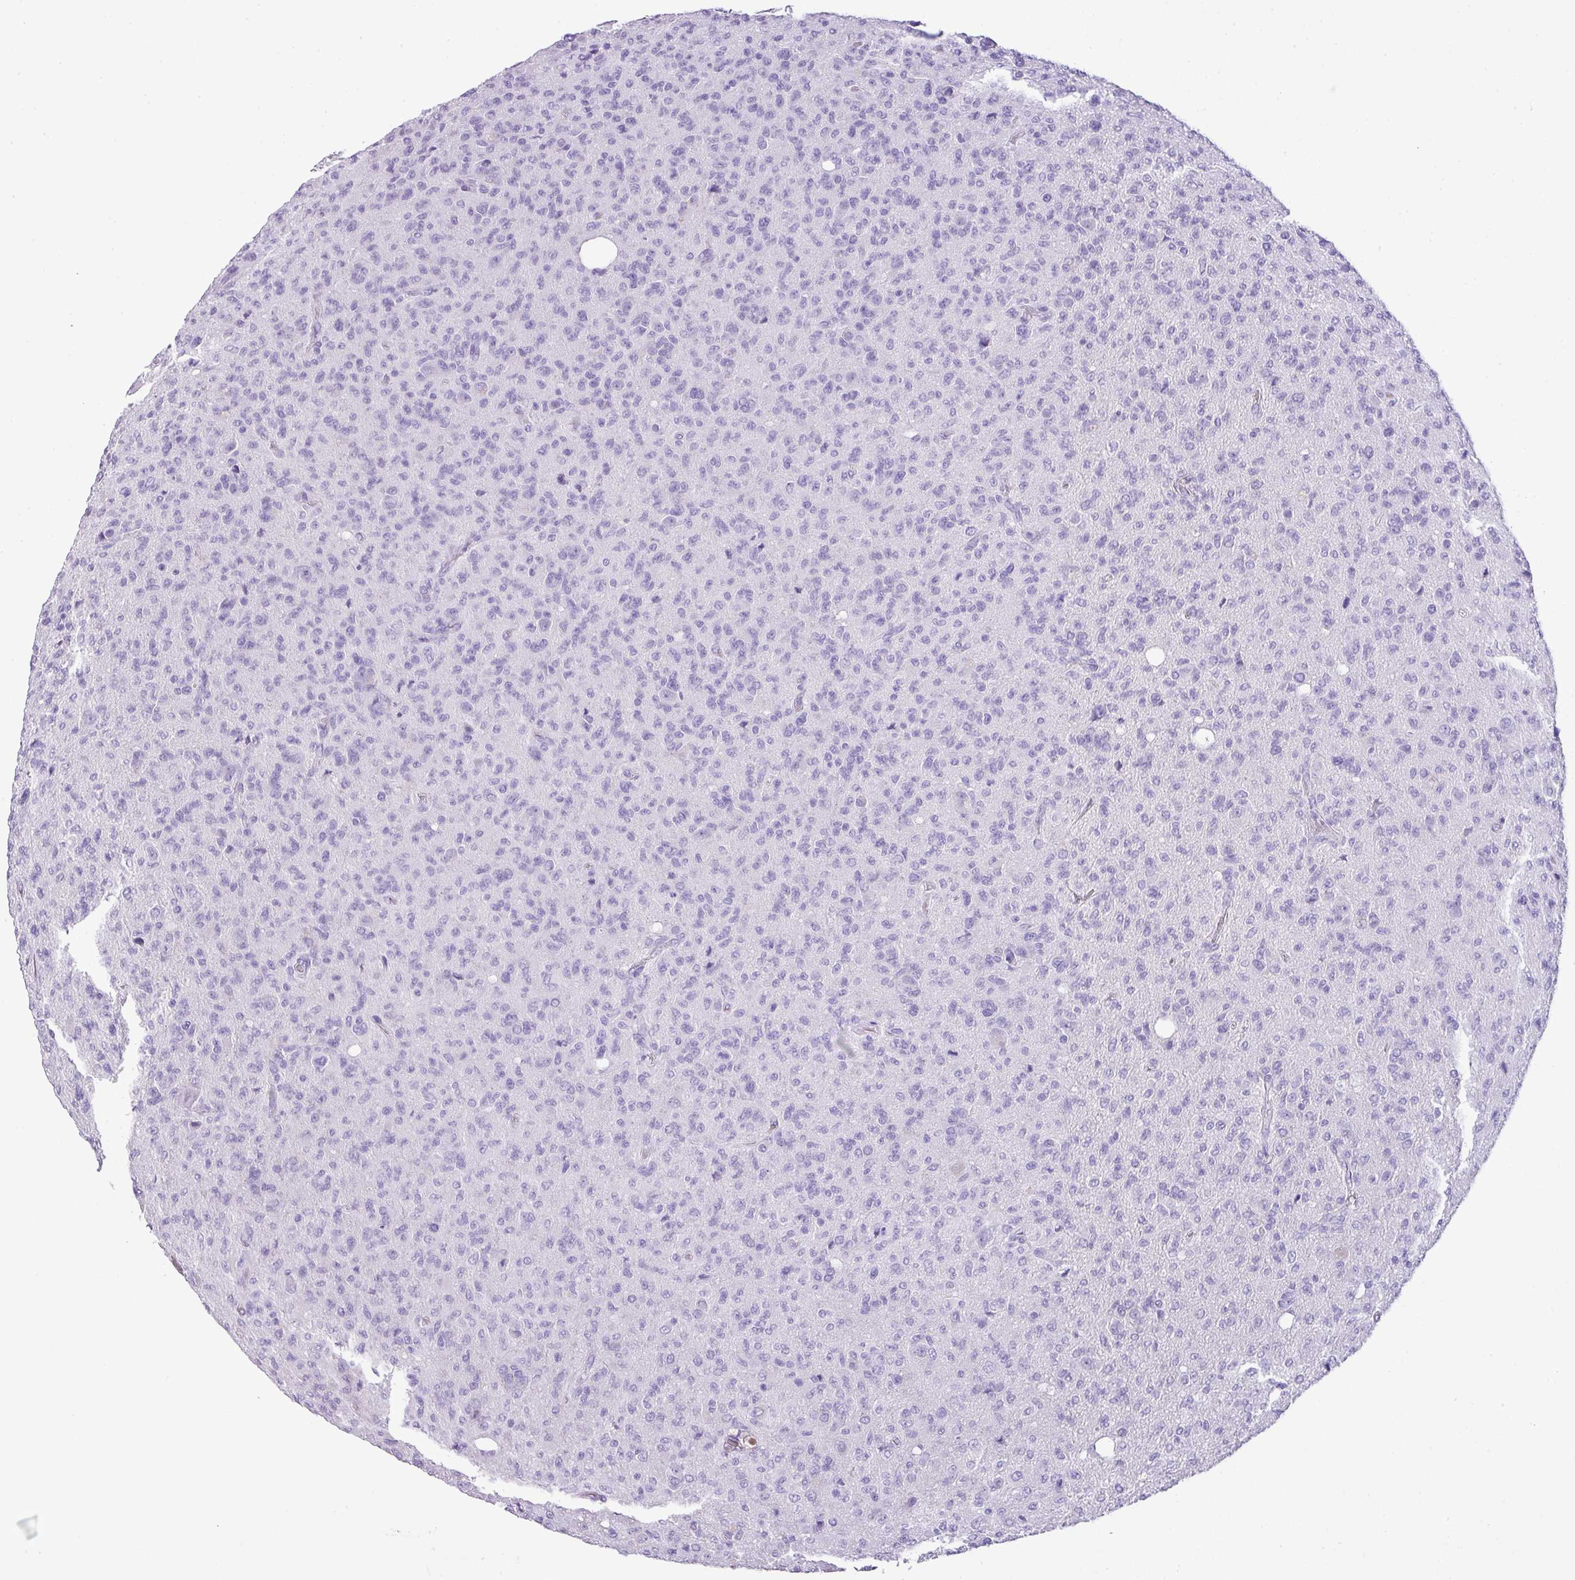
{"staining": {"intensity": "negative", "quantity": "none", "location": "none"}, "tissue": "glioma", "cell_type": "Tumor cells", "image_type": "cancer", "snomed": [{"axis": "morphology", "description": "Glioma, malignant, High grade"}, {"axis": "topography", "description": "Brain"}], "caption": "This is an IHC photomicrograph of malignant high-grade glioma. There is no positivity in tumor cells.", "gene": "TNP1", "patient": {"sex": "female", "age": 57}}